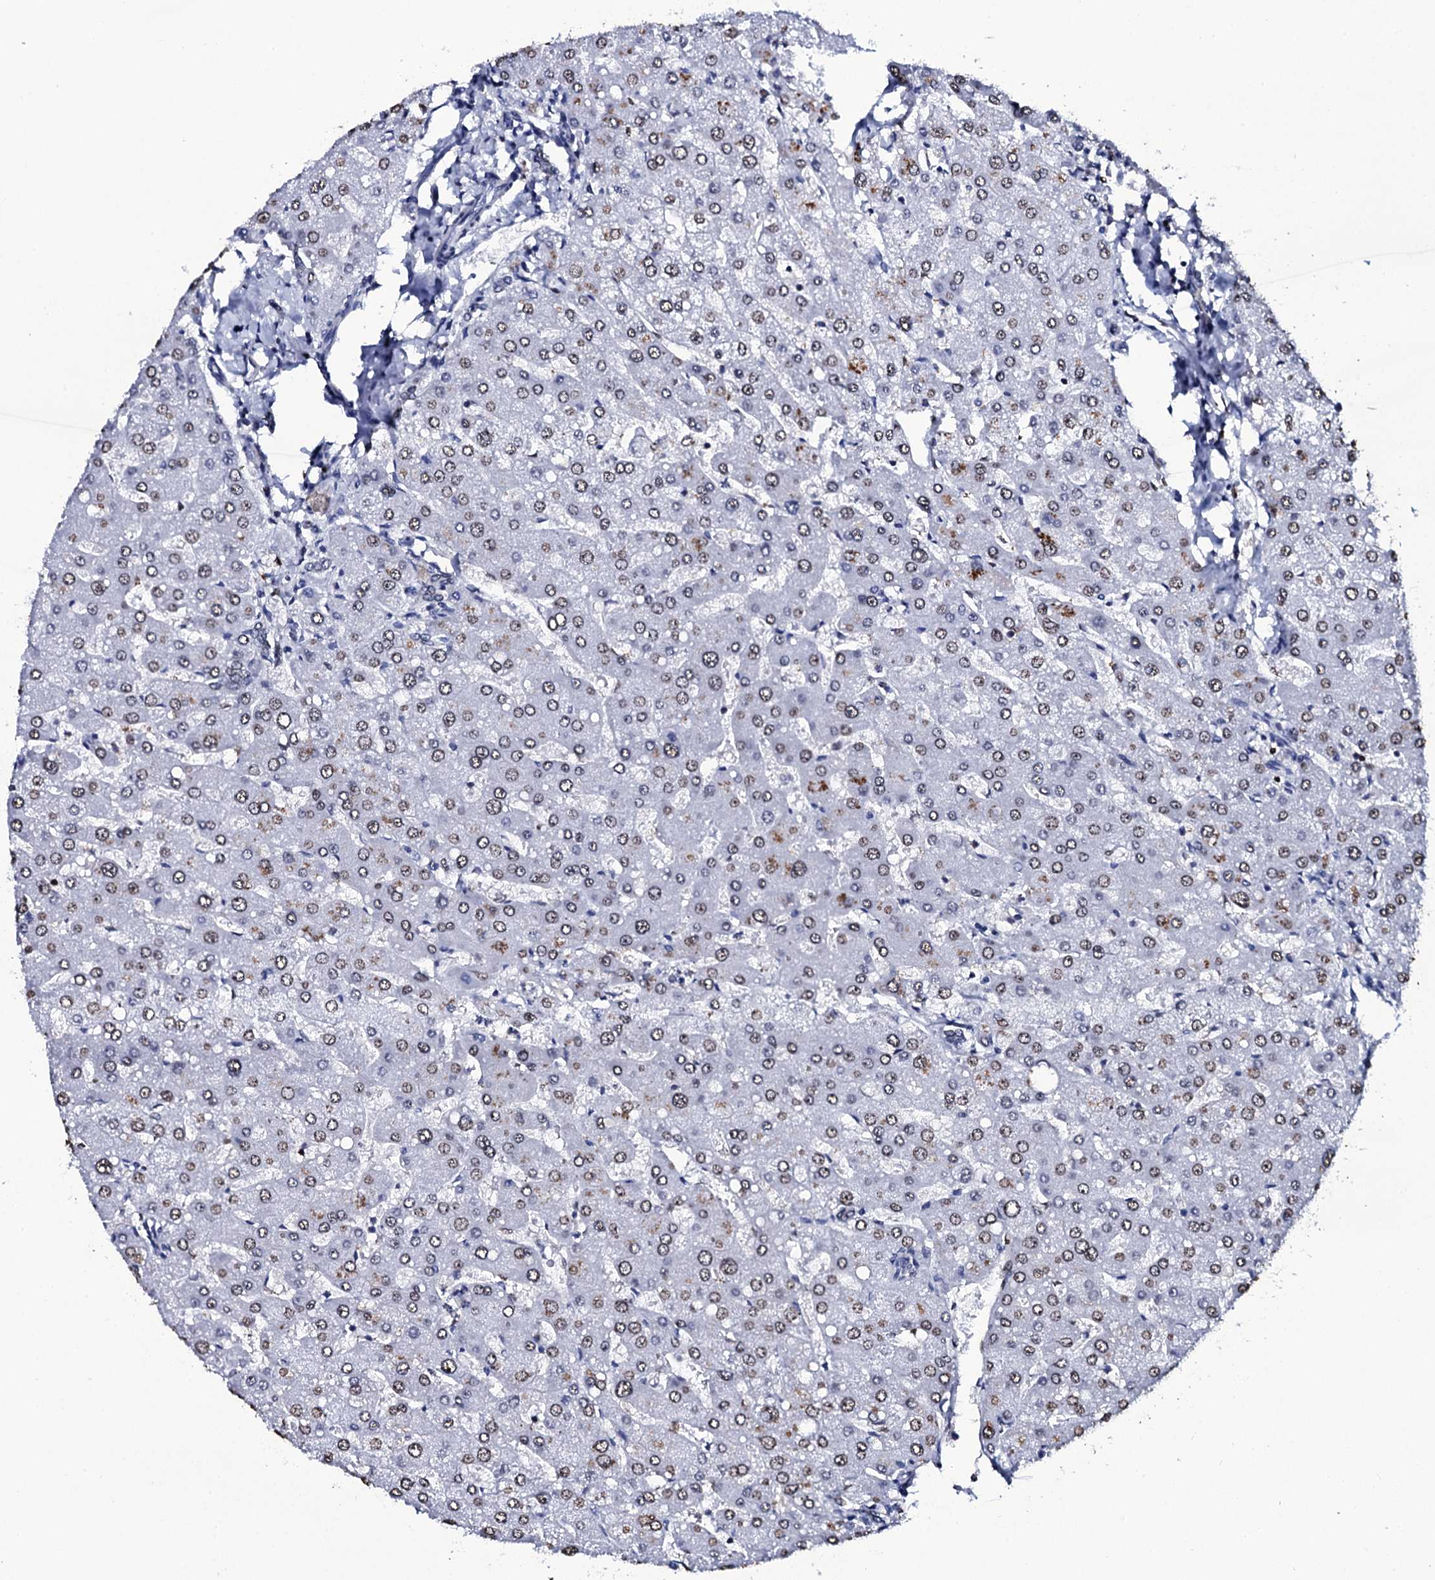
{"staining": {"intensity": "weak", "quantity": "<25%", "location": "nuclear"}, "tissue": "liver", "cell_type": "Cholangiocytes", "image_type": "normal", "snomed": [{"axis": "morphology", "description": "Normal tissue, NOS"}, {"axis": "topography", "description": "Liver"}], "caption": "IHC of benign liver displays no expression in cholangiocytes. The staining is performed using DAB brown chromogen with nuclei counter-stained in using hematoxylin.", "gene": "NPM2", "patient": {"sex": "male", "age": 55}}